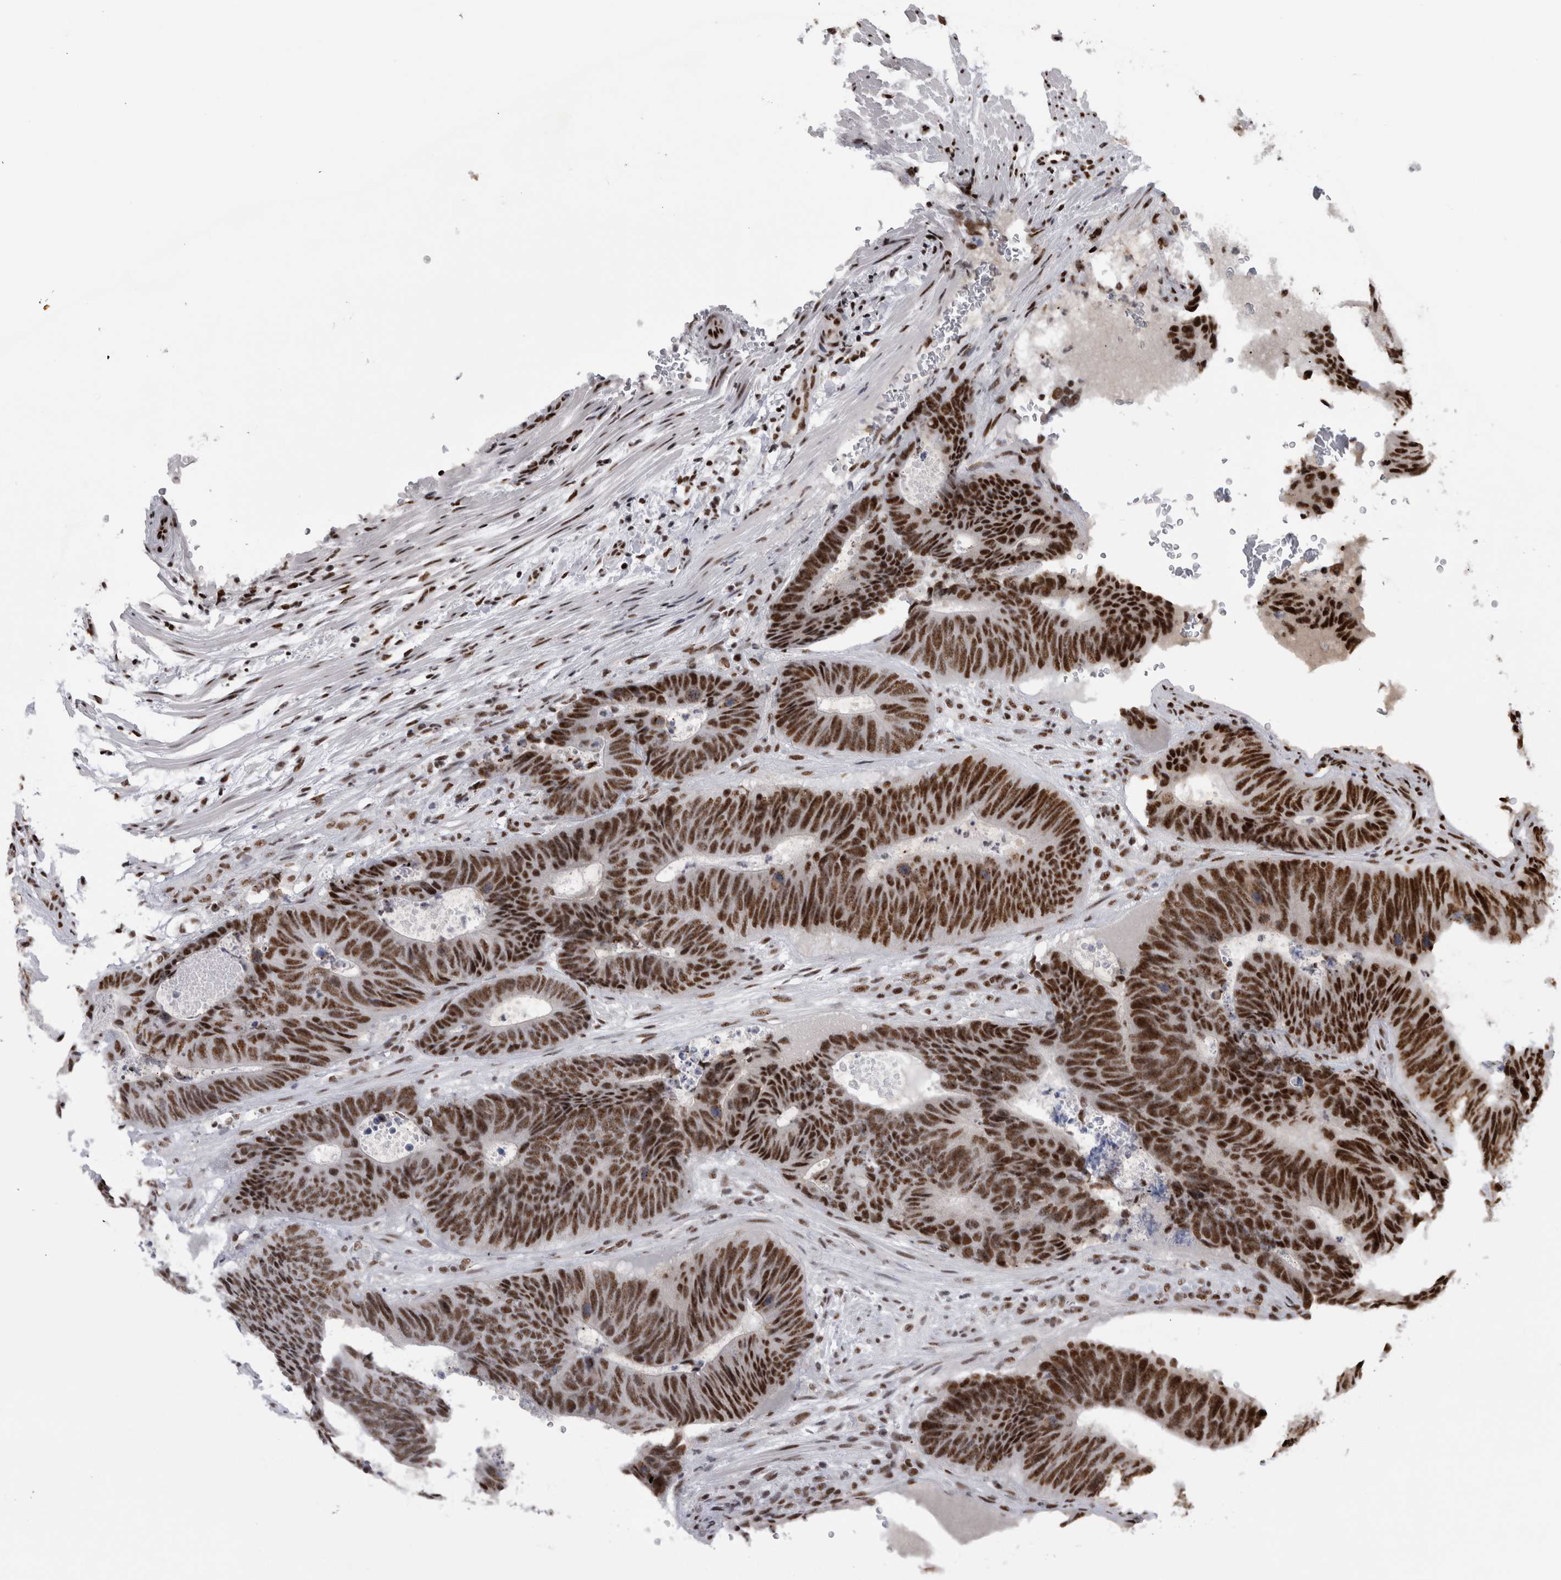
{"staining": {"intensity": "strong", "quantity": ">75%", "location": "nuclear"}, "tissue": "colorectal cancer", "cell_type": "Tumor cells", "image_type": "cancer", "snomed": [{"axis": "morphology", "description": "Adenocarcinoma, NOS"}, {"axis": "topography", "description": "Colon"}], "caption": "Protein expression by immunohistochemistry (IHC) displays strong nuclear positivity in about >75% of tumor cells in colorectal cancer. Nuclei are stained in blue.", "gene": "CDK11A", "patient": {"sex": "male", "age": 56}}